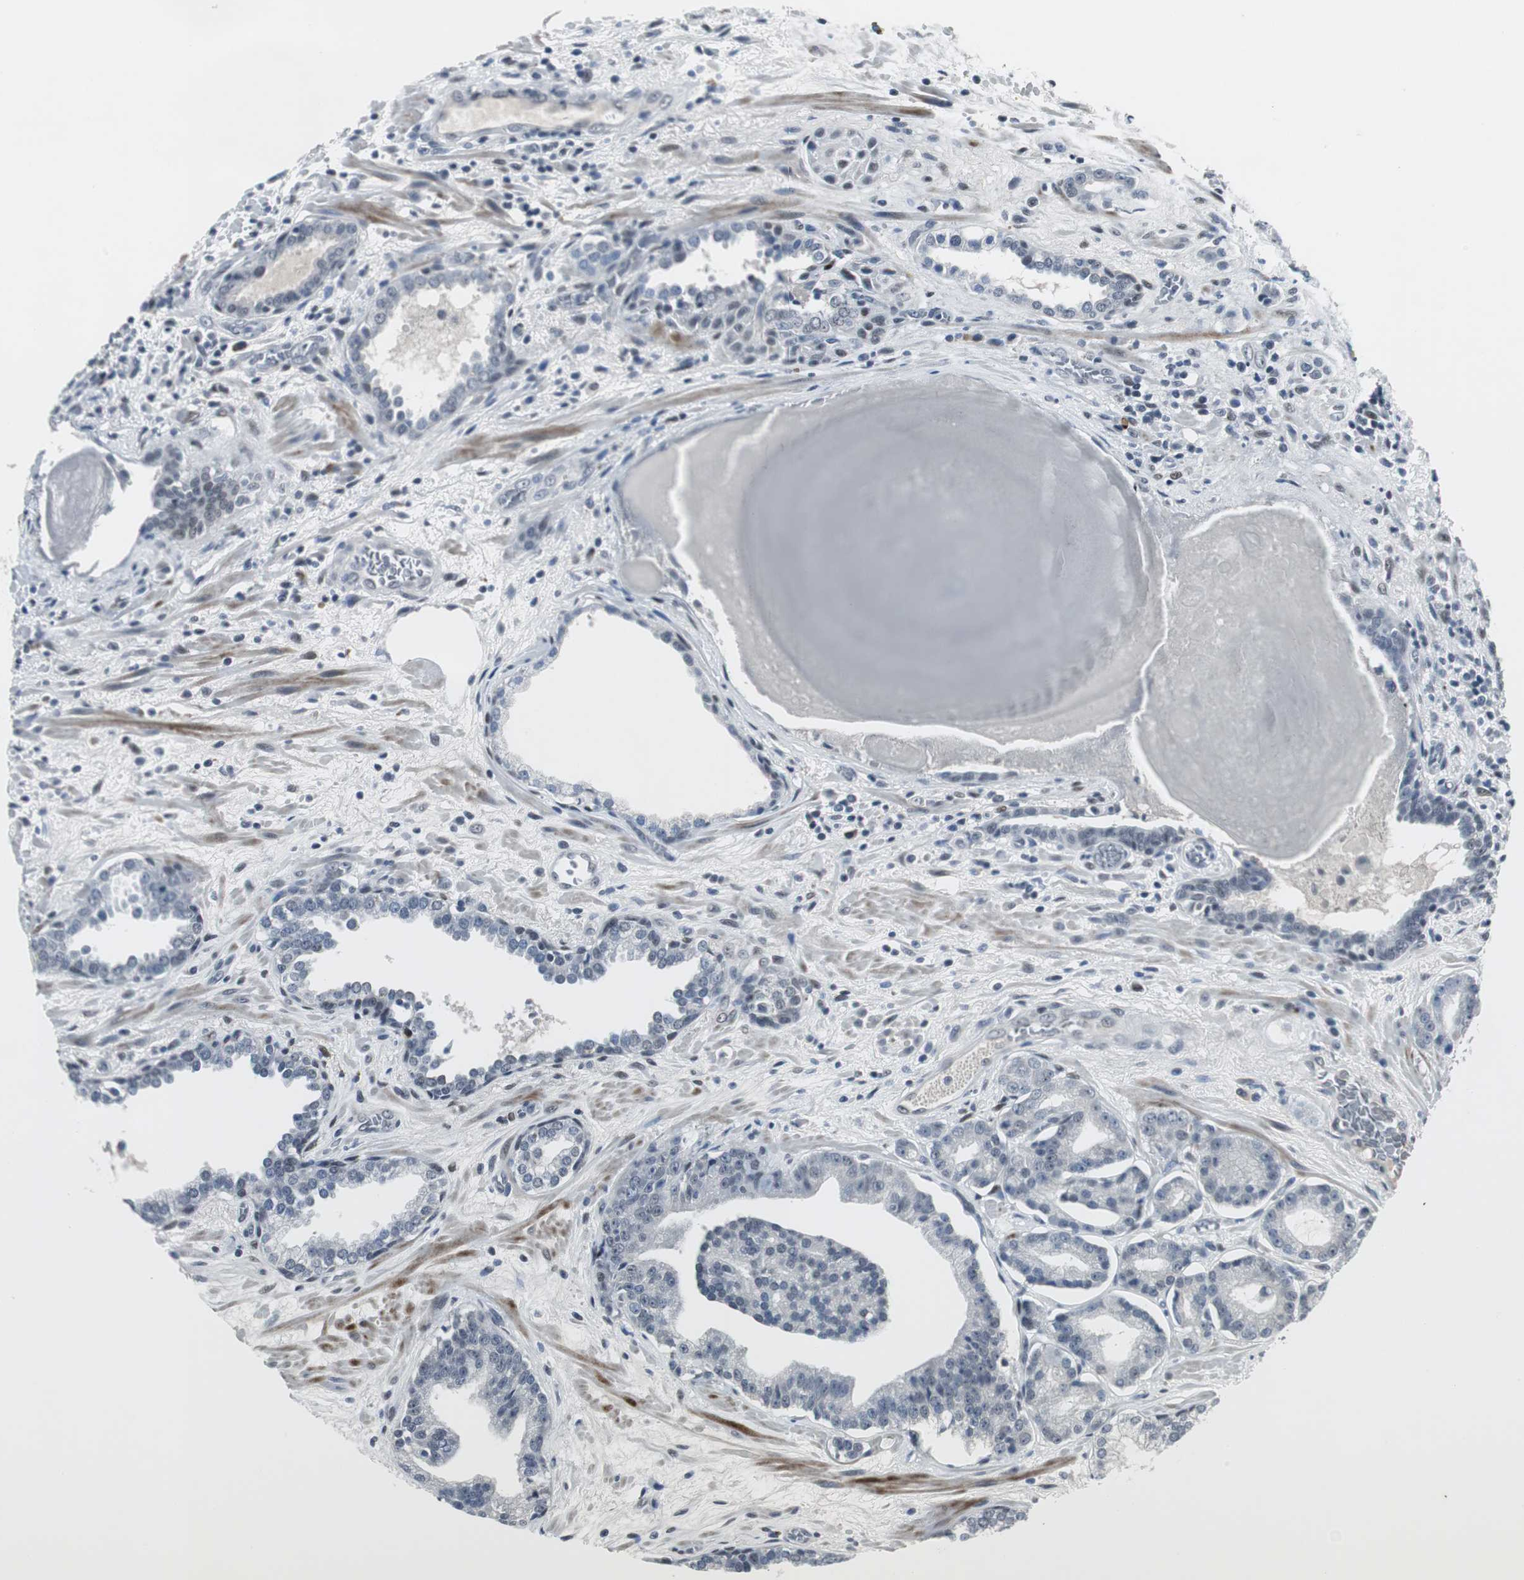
{"staining": {"intensity": "negative", "quantity": "none", "location": "none"}, "tissue": "prostate cancer", "cell_type": "Tumor cells", "image_type": "cancer", "snomed": [{"axis": "morphology", "description": "Adenocarcinoma, Low grade"}, {"axis": "topography", "description": "Prostate"}], "caption": "DAB (3,3'-diaminobenzidine) immunohistochemical staining of human adenocarcinoma (low-grade) (prostate) exhibits no significant staining in tumor cells.", "gene": "ELK1", "patient": {"sex": "male", "age": 63}}